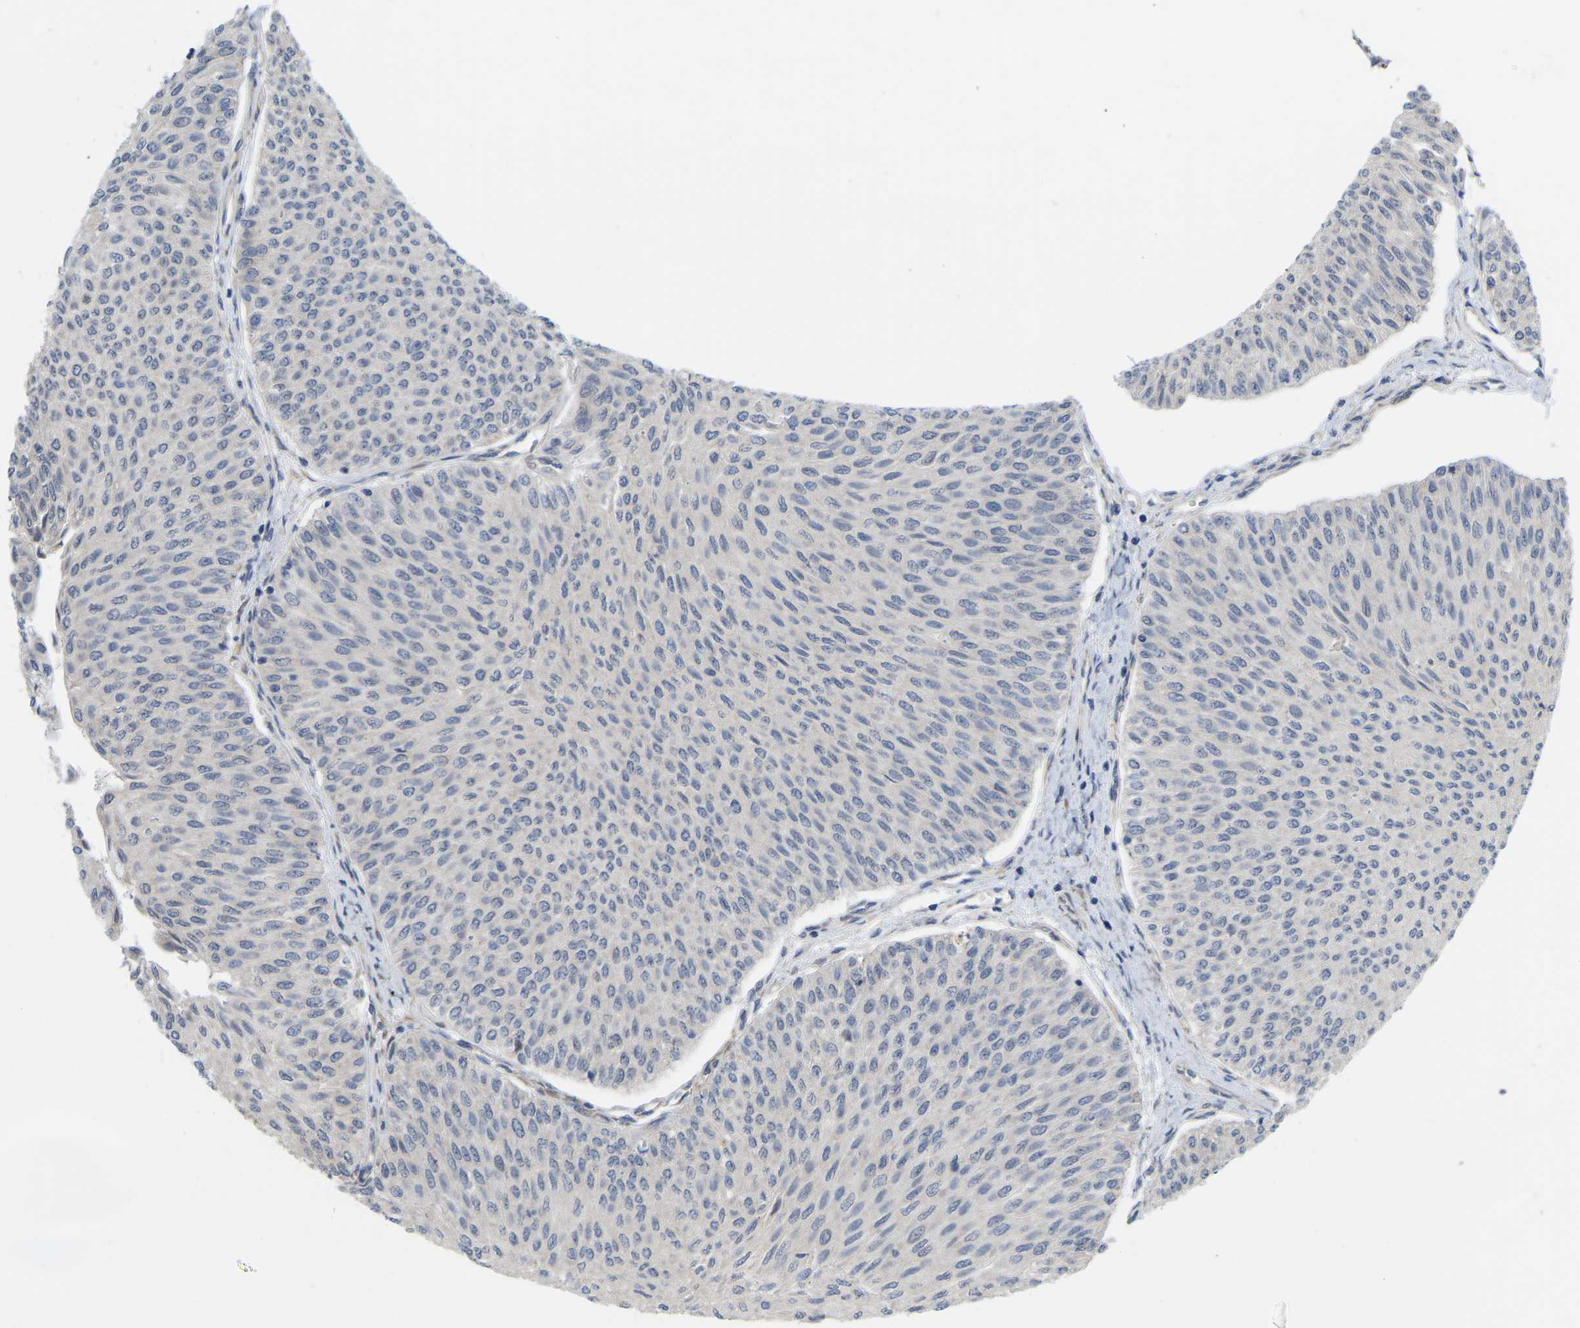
{"staining": {"intensity": "negative", "quantity": "none", "location": "none"}, "tissue": "urothelial cancer", "cell_type": "Tumor cells", "image_type": "cancer", "snomed": [{"axis": "morphology", "description": "Urothelial carcinoma, Low grade"}, {"axis": "topography", "description": "Urinary bladder"}], "caption": "Tumor cells show no significant staining in urothelial cancer. Nuclei are stained in blue.", "gene": "BEND3", "patient": {"sex": "male", "age": 78}}